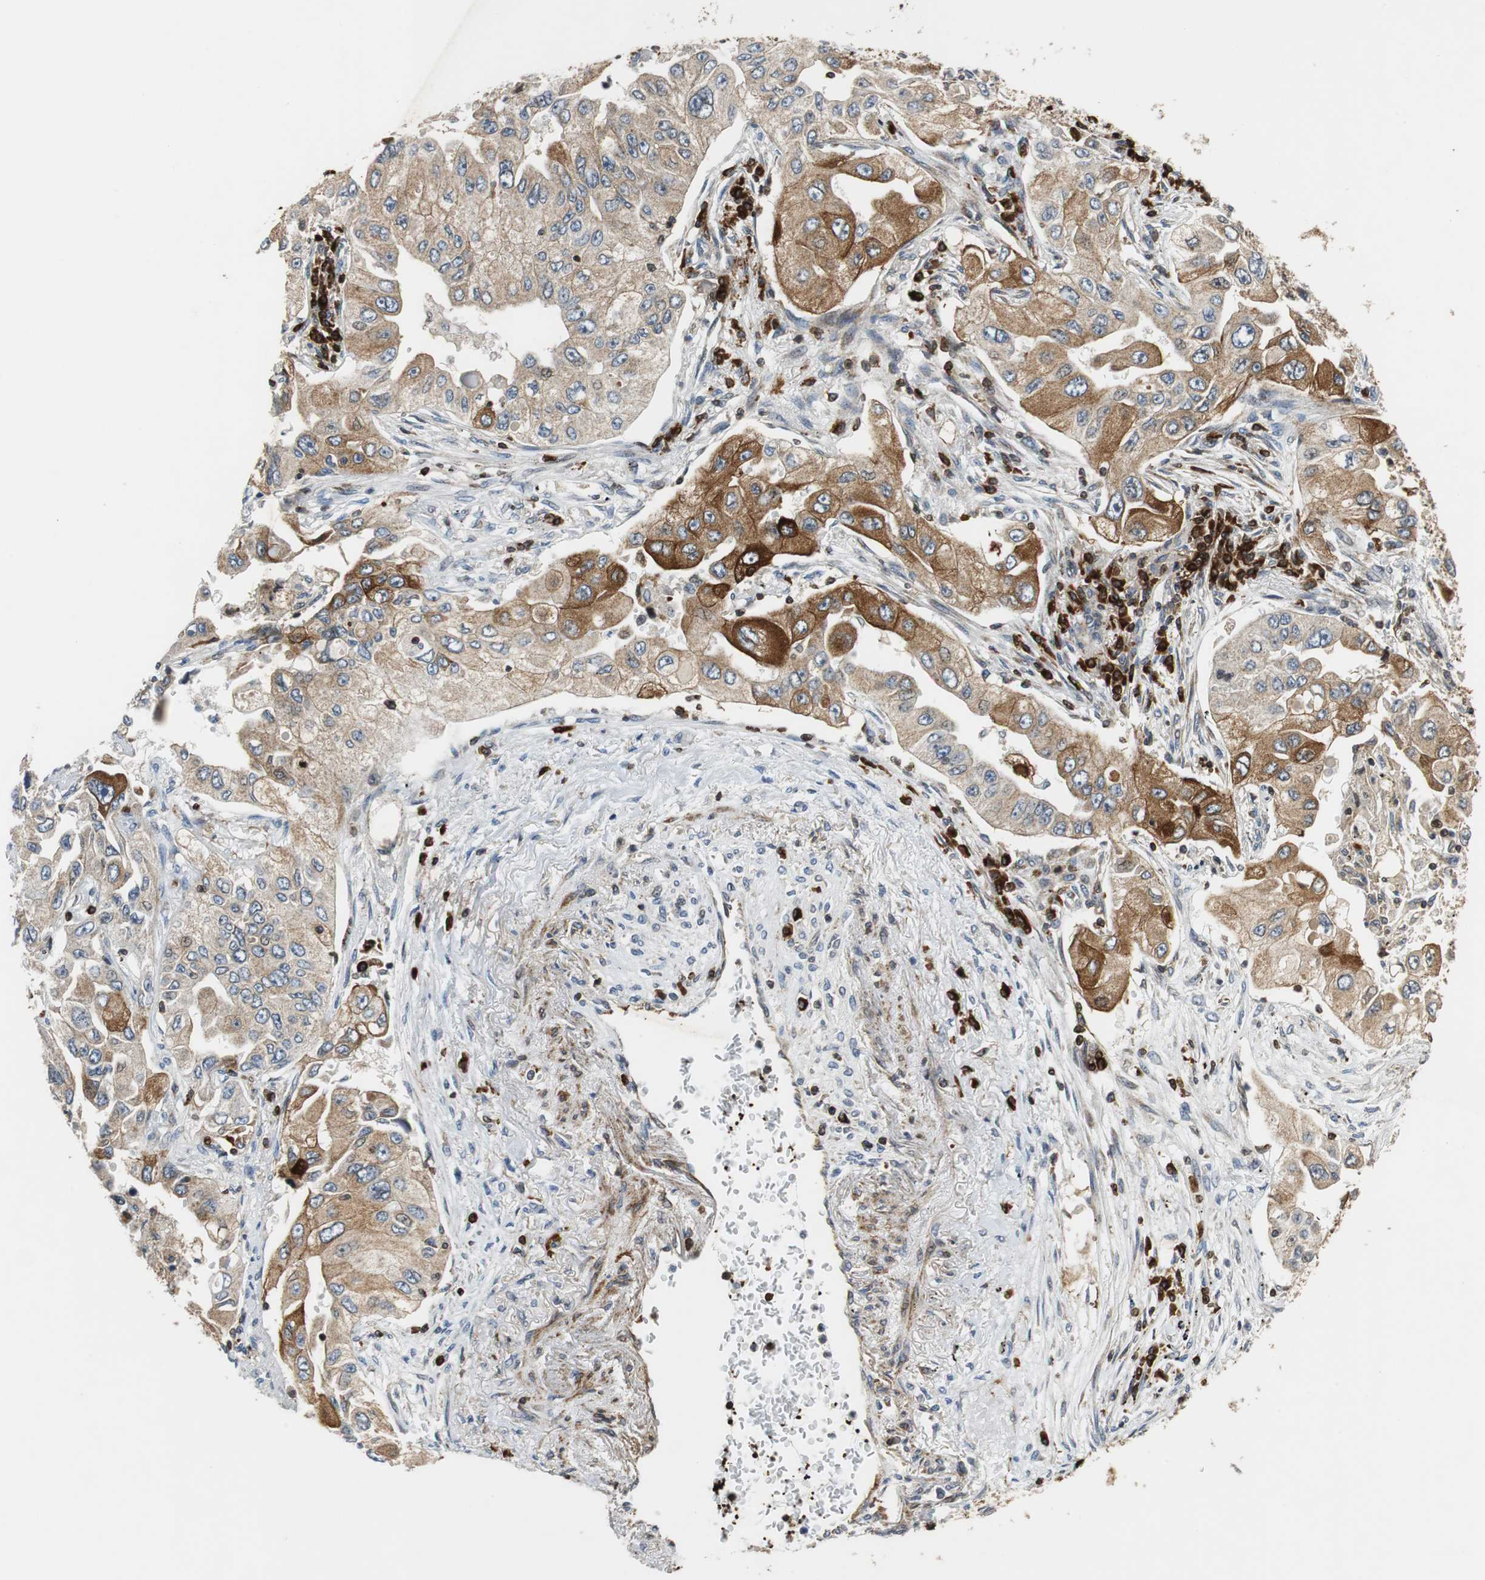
{"staining": {"intensity": "moderate", "quantity": ">75%", "location": "cytoplasmic/membranous"}, "tissue": "lung cancer", "cell_type": "Tumor cells", "image_type": "cancer", "snomed": [{"axis": "morphology", "description": "Adenocarcinoma, NOS"}, {"axis": "topography", "description": "Lung"}], "caption": "Lung cancer stained with a protein marker reveals moderate staining in tumor cells.", "gene": "TUBA4A", "patient": {"sex": "male", "age": 84}}